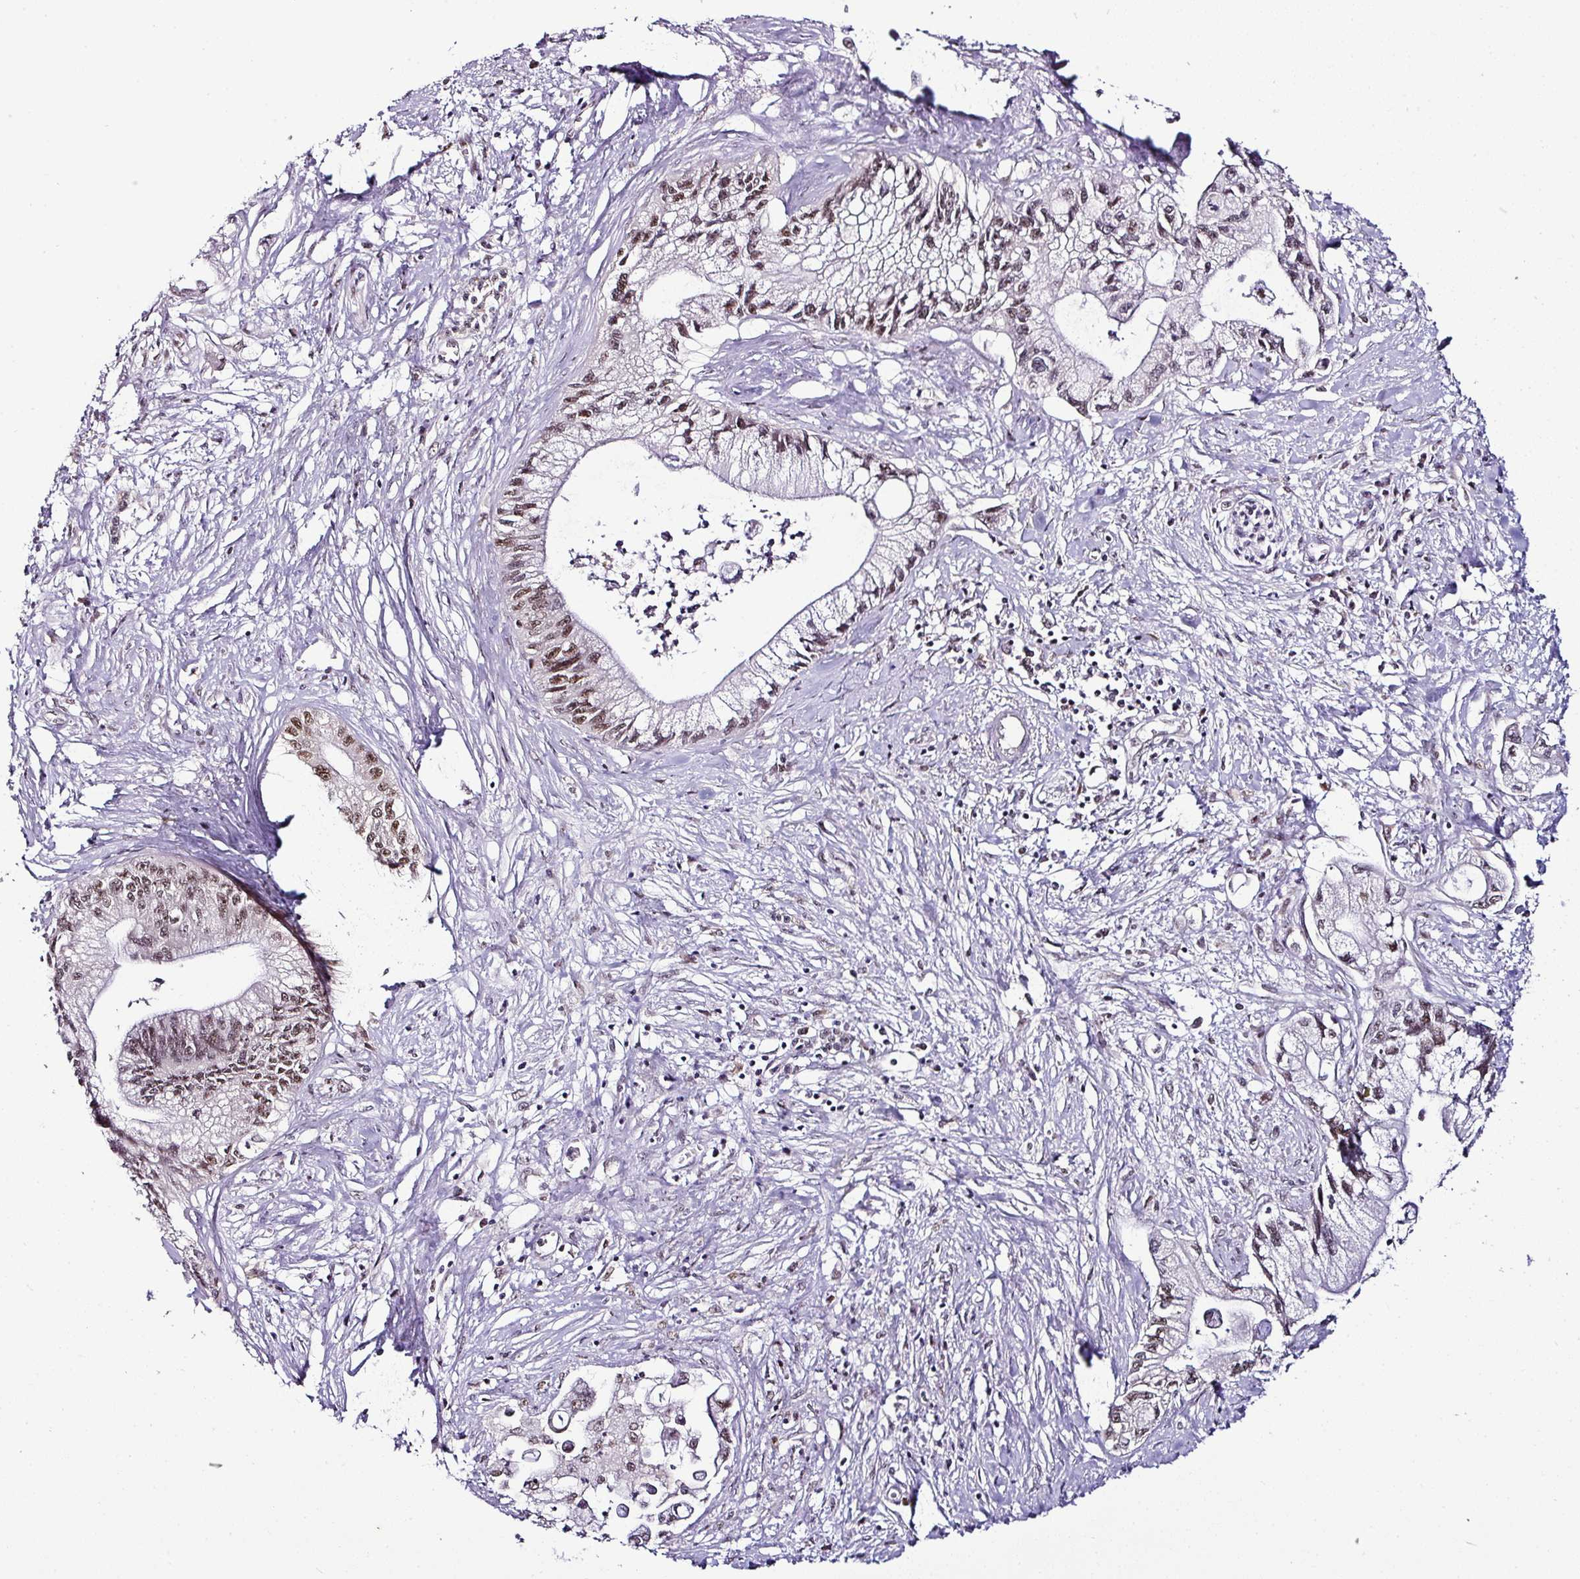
{"staining": {"intensity": "moderate", "quantity": "25%-75%", "location": "nuclear"}, "tissue": "pancreatic cancer", "cell_type": "Tumor cells", "image_type": "cancer", "snomed": [{"axis": "morphology", "description": "Adenocarcinoma, NOS"}, {"axis": "topography", "description": "Pancreas"}], "caption": "Pancreatic cancer stained with a protein marker displays moderate staining in tumor cells.", "gene": "KLF16", "patient": {"sex": "male", "age": 61}}